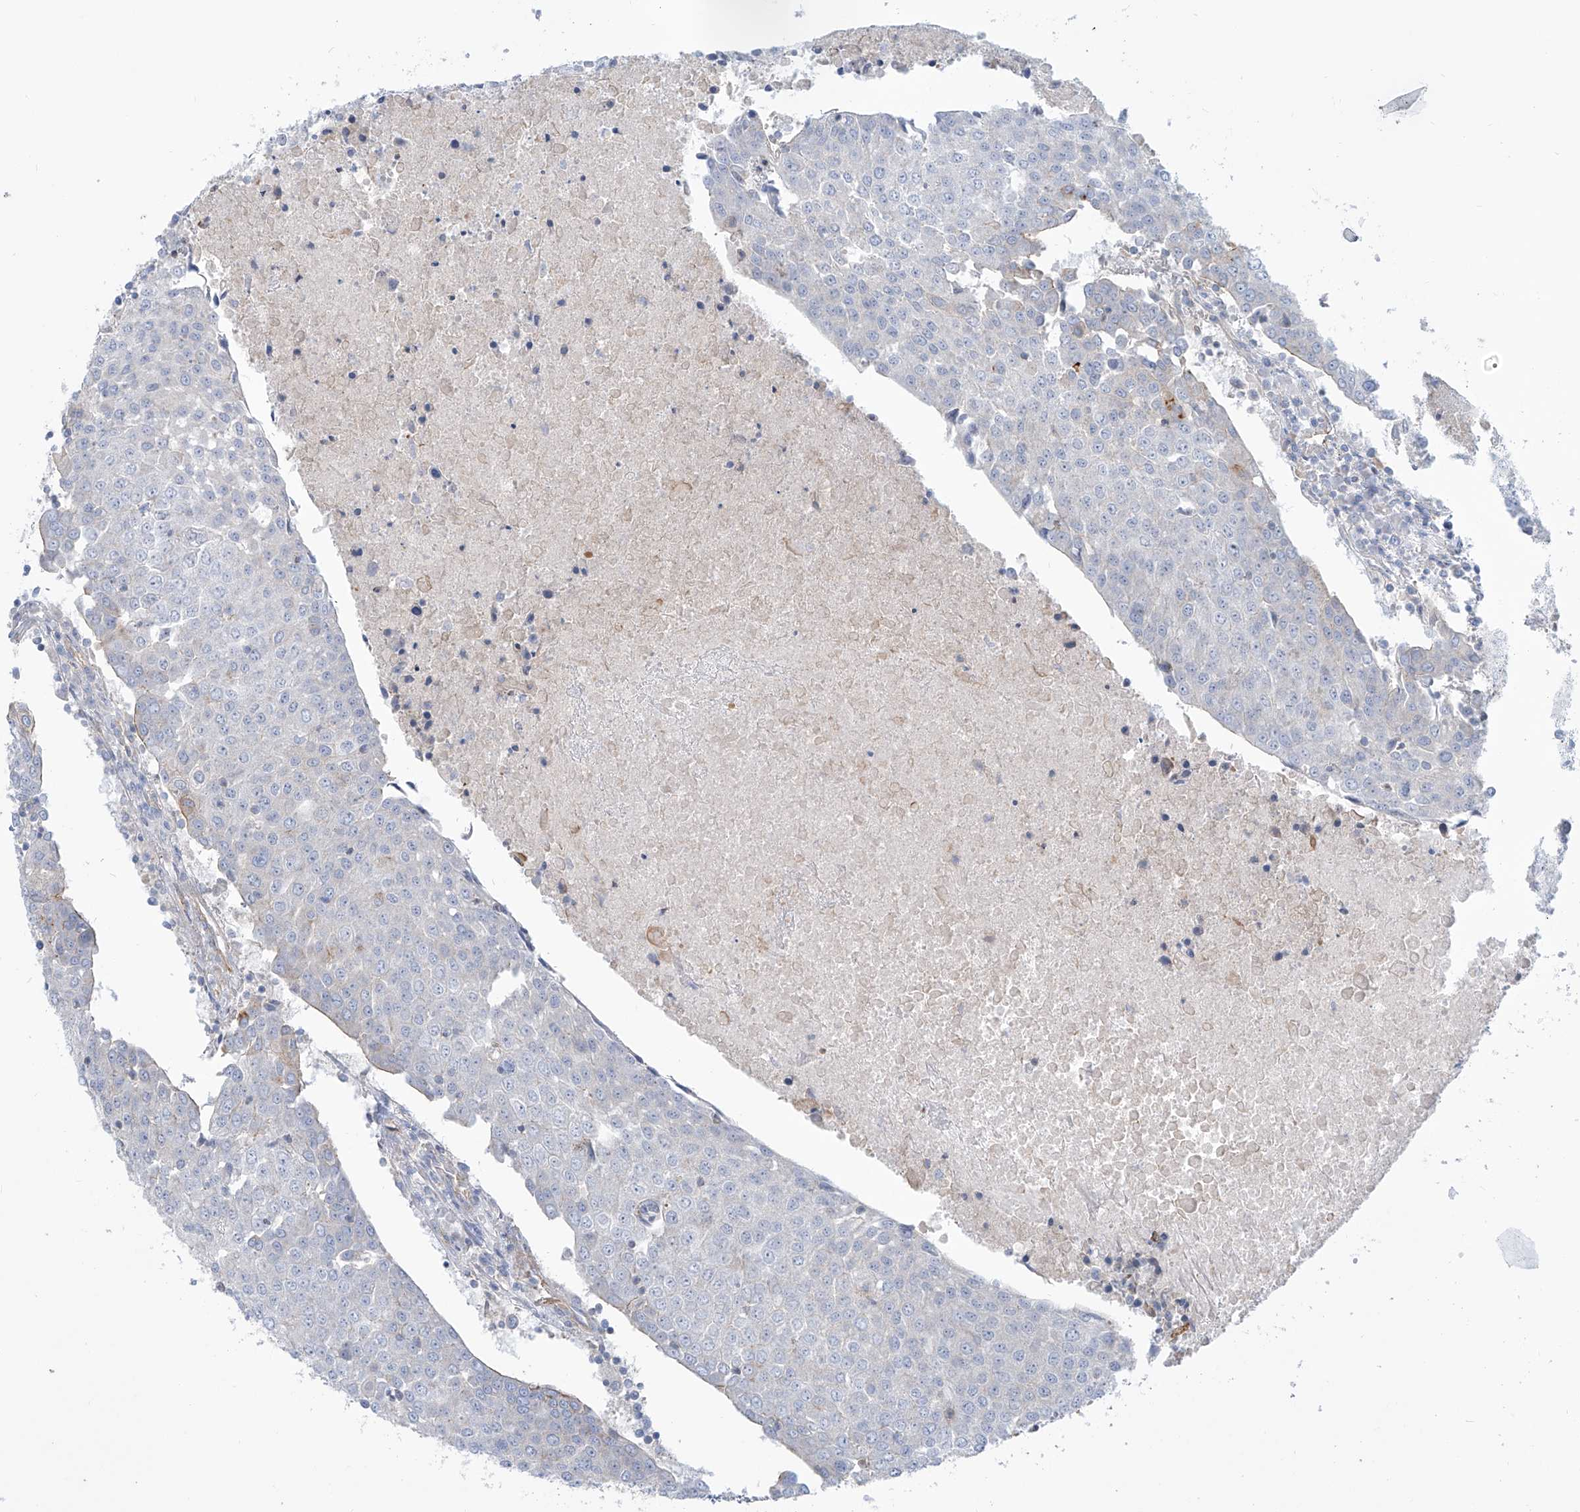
{"staining": {"intensity": "negative", "quantity": "none", "location": "none"}, "tissue": "urothelial cancer", "cell_type": "Tumor cells", "image_type": "cancer", "snomed": [{"axis": "morphology", "description": "Urothelial carcinoma, High grade"}, {"axis": "topography", "description": "Urinary bladder"}], "caption": "This is a histopathology image of immunohistochemistry staining of urothelial cancer, which shows no expression in tumor cells.", "gene": "TMEM209", "patient": {"sex": "female", "age": 85}}